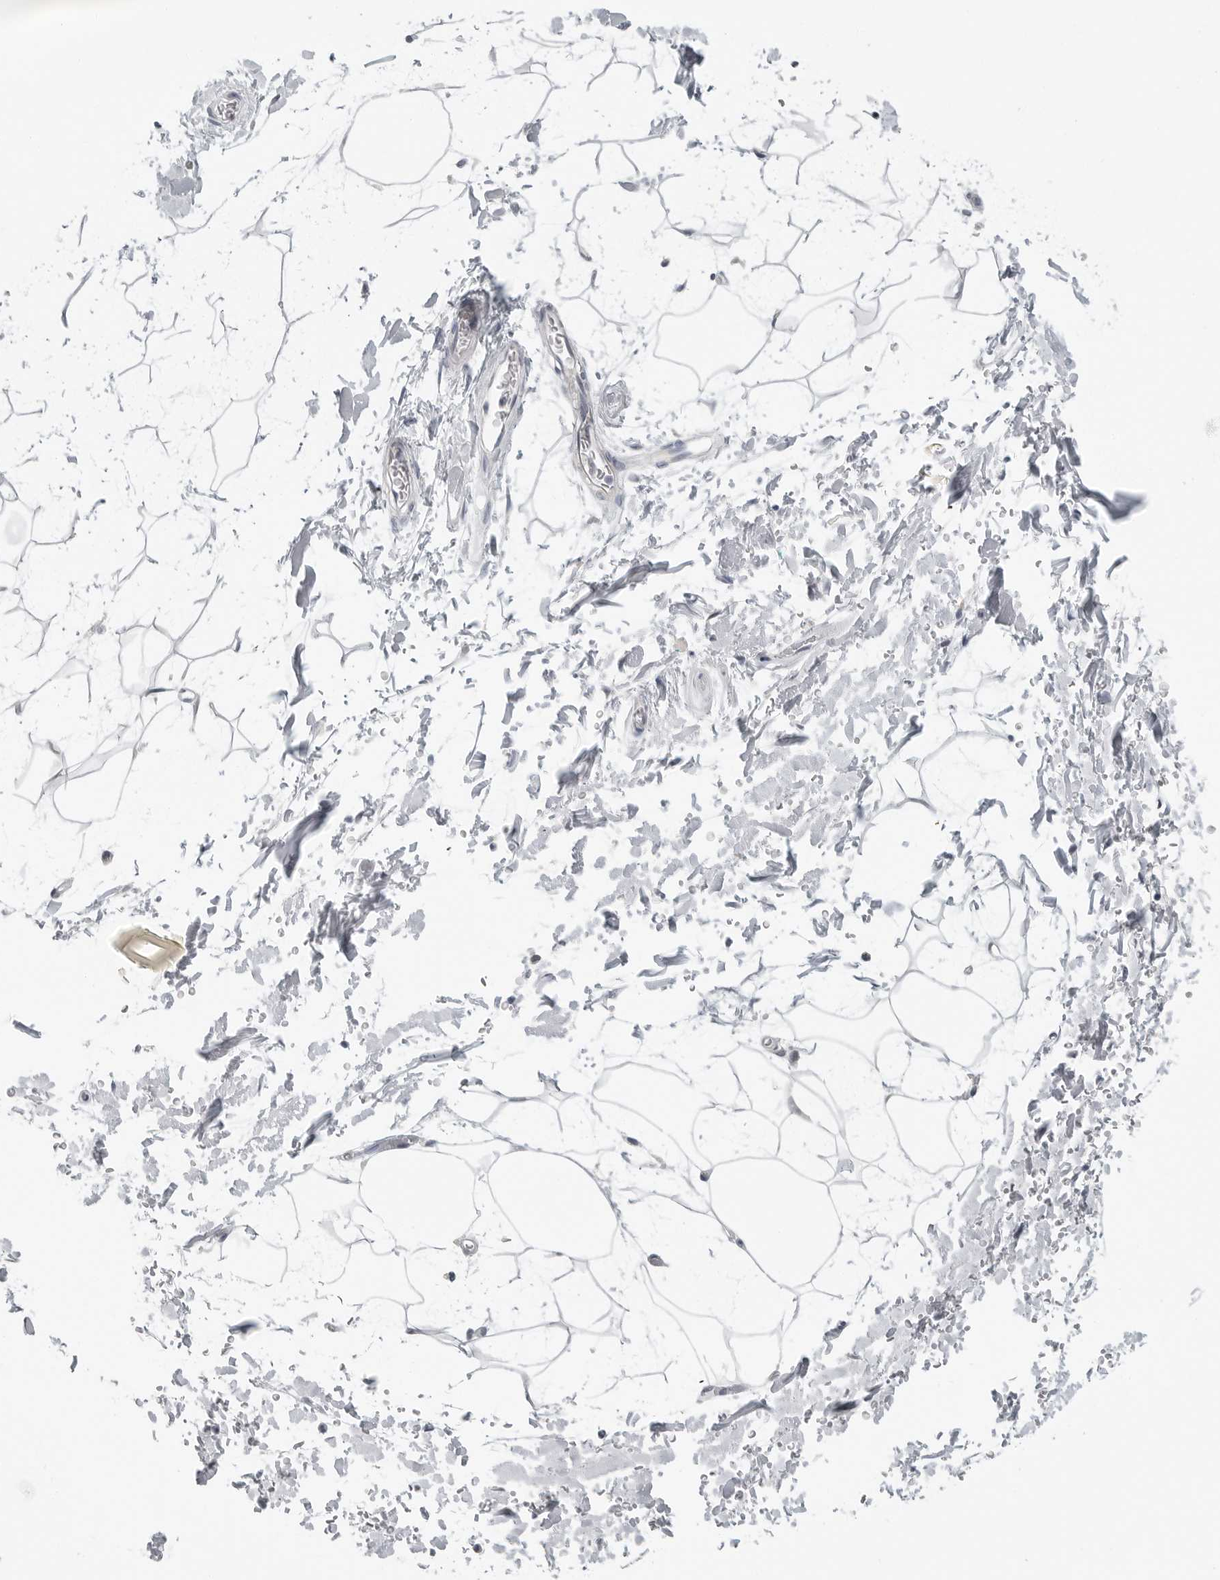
{"staining": {"intensity": "negative", "quantity": "none", "location": "none"}, "tissue": "adipose tissue", "cell_type": "Adipocytes", "image_type": "normal", "snomed": [{"axis": "morphology", "description": "Normal tissue, NOS"}, {"axis": "topography", "description": "Soft tissue"}], "caption": "An immunohistochemistry (IHC) micrograph of unremarkable adipose tissue is shown. There is no staining in adipocytes of adipose tissue.", "gene": "IL12RB2", "patient": {"sex": "male", "age": 72}}